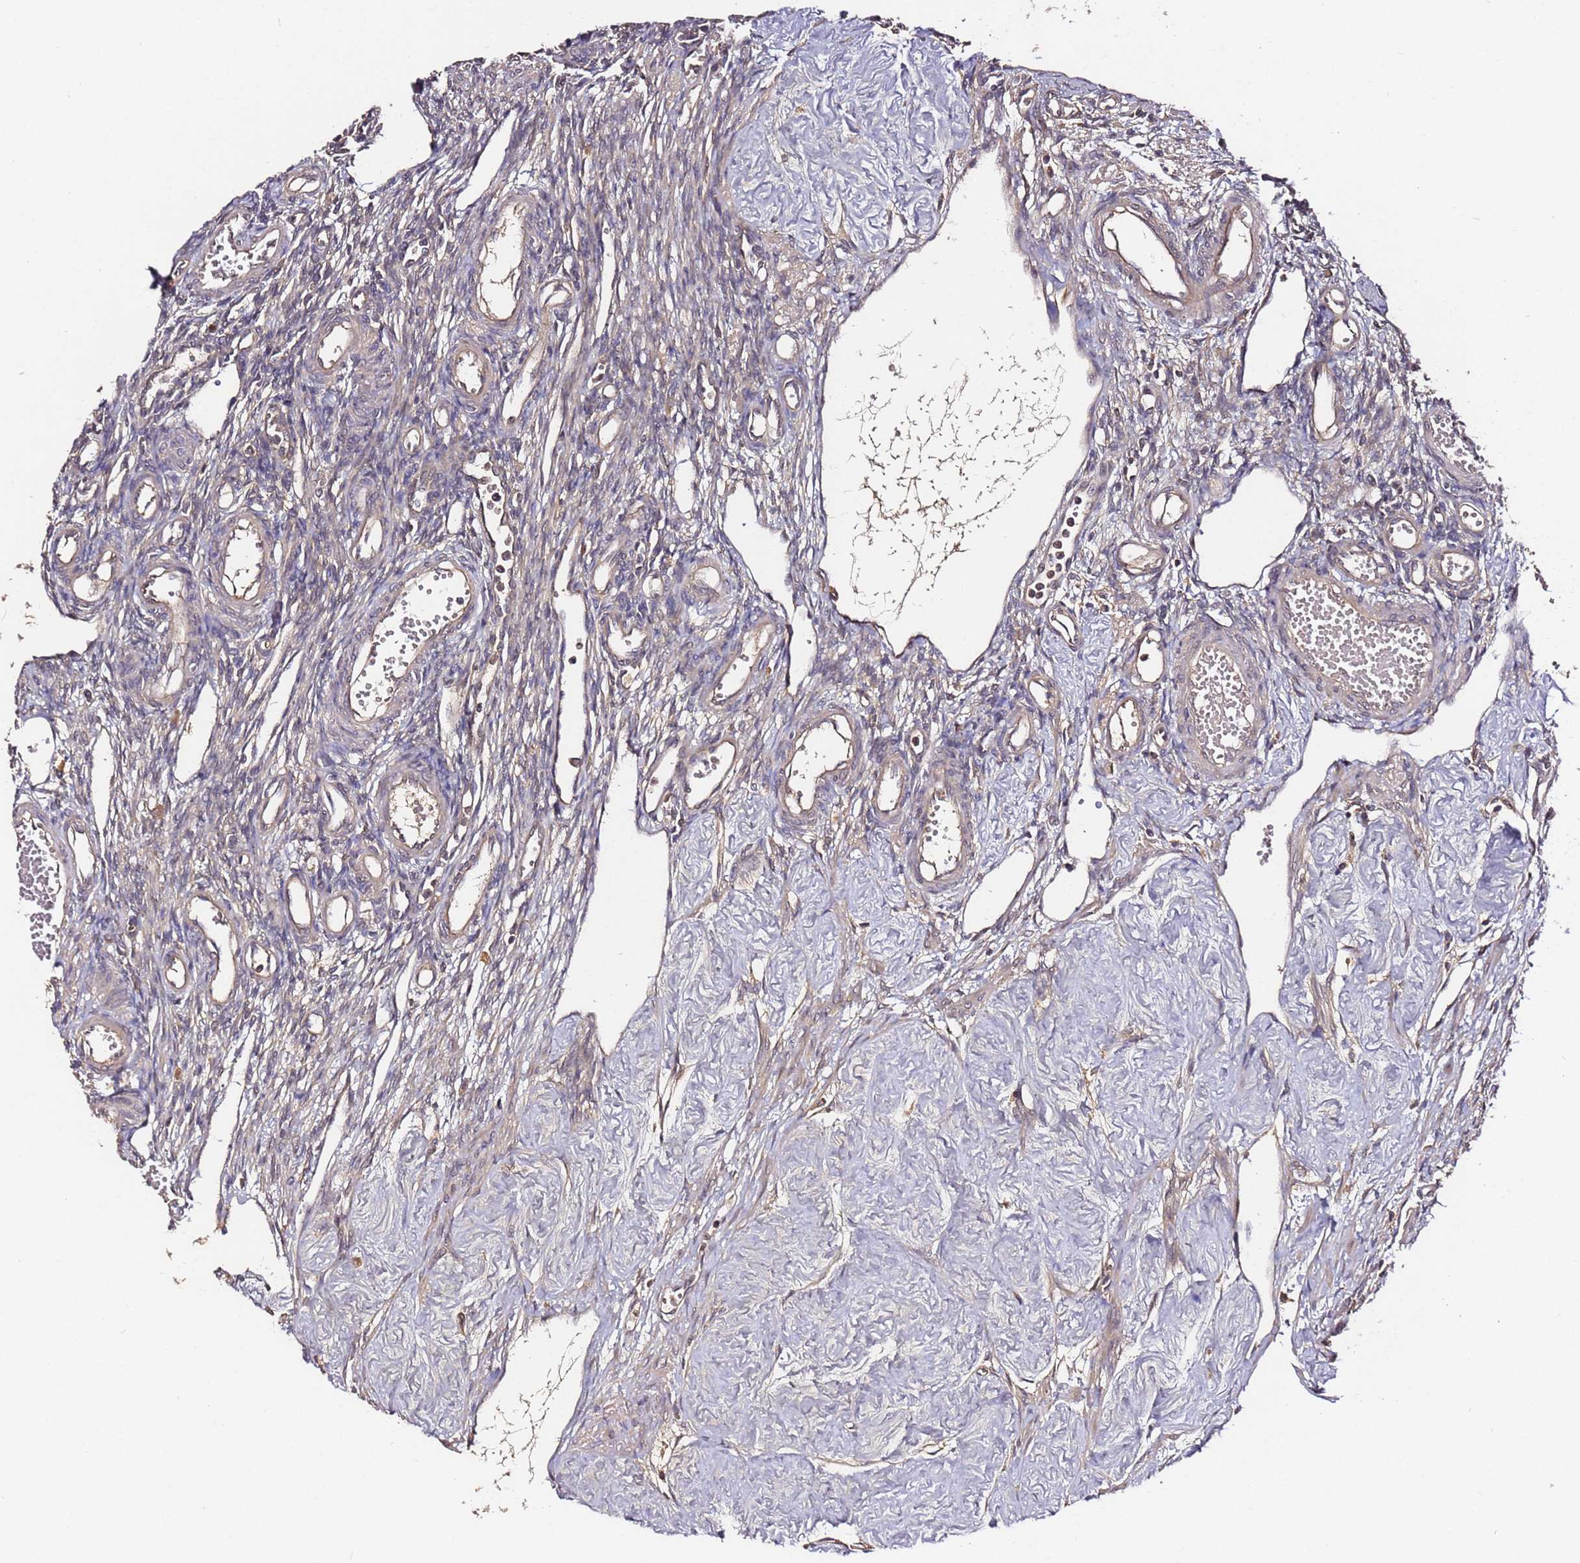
{"staining": {"intensity": "moderate", "quantity": ">75%", "location": "cytoplasmic/membranous"}, "tissue": "ovary", "cell_type": "Follicle cells", "image_type": "normal", "snomed": [{"axis": "morphology", "description": "Normal tissue, NOS"}, {"axis": "morphology", "description": "Cyst, NOS"}, {"axis": "topography", "description": "Ovary"}], "caption": "Immunohistochemical staining of benign ovary displays >75% levels of moderate cytoplasmic/membranous protein expression in about >75% of follicle cells.", "gene": "C6orf136", "patient": {"sex": "female", "age": 33}}